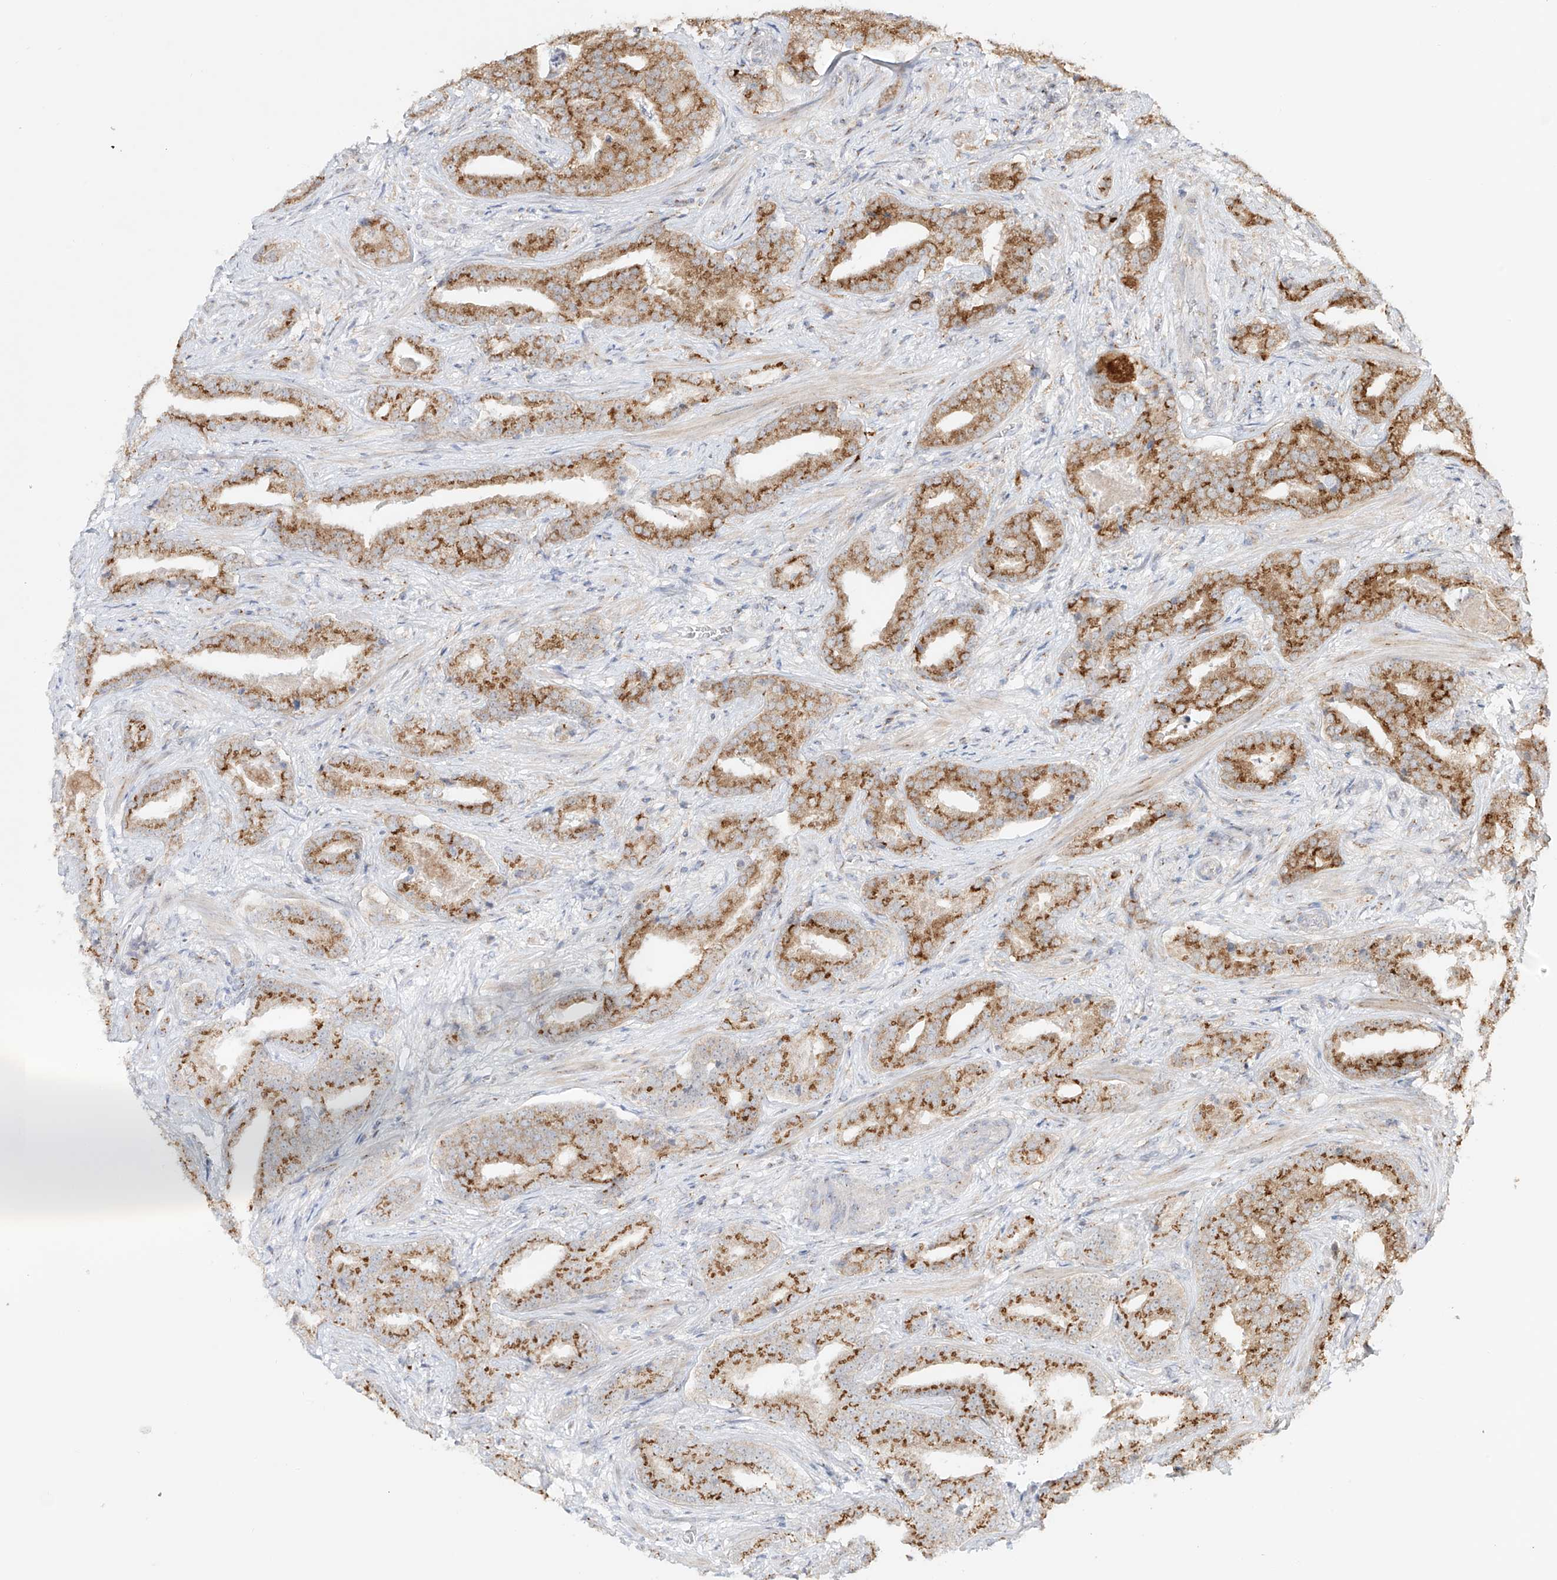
{"staining": {"intensity": "moderate", "quantity": ">75%", "location": "cytoplasmic/membranous"}, "tissue": "prostate cancer", "cell_type": "Tumor cells", "image_type": "cancer", "snomed": [{"axis": "morphology", "description": "Adenocarcinoma, Low grade"}, {"axis": "topography", "description": "Prostate"}], "caption": "Prostate cancer (low-grade adenocarcinoma) was stained to show a protein in brown. There is medium levels of moderate cytoplasmic/membranous positivity in approximately >75% of tumor cells. (brown staining indicates protein expression, while blue staining denotes nuclei).", "gene": "BSDC1", "patient": {"sex": "male", "age": 67}}